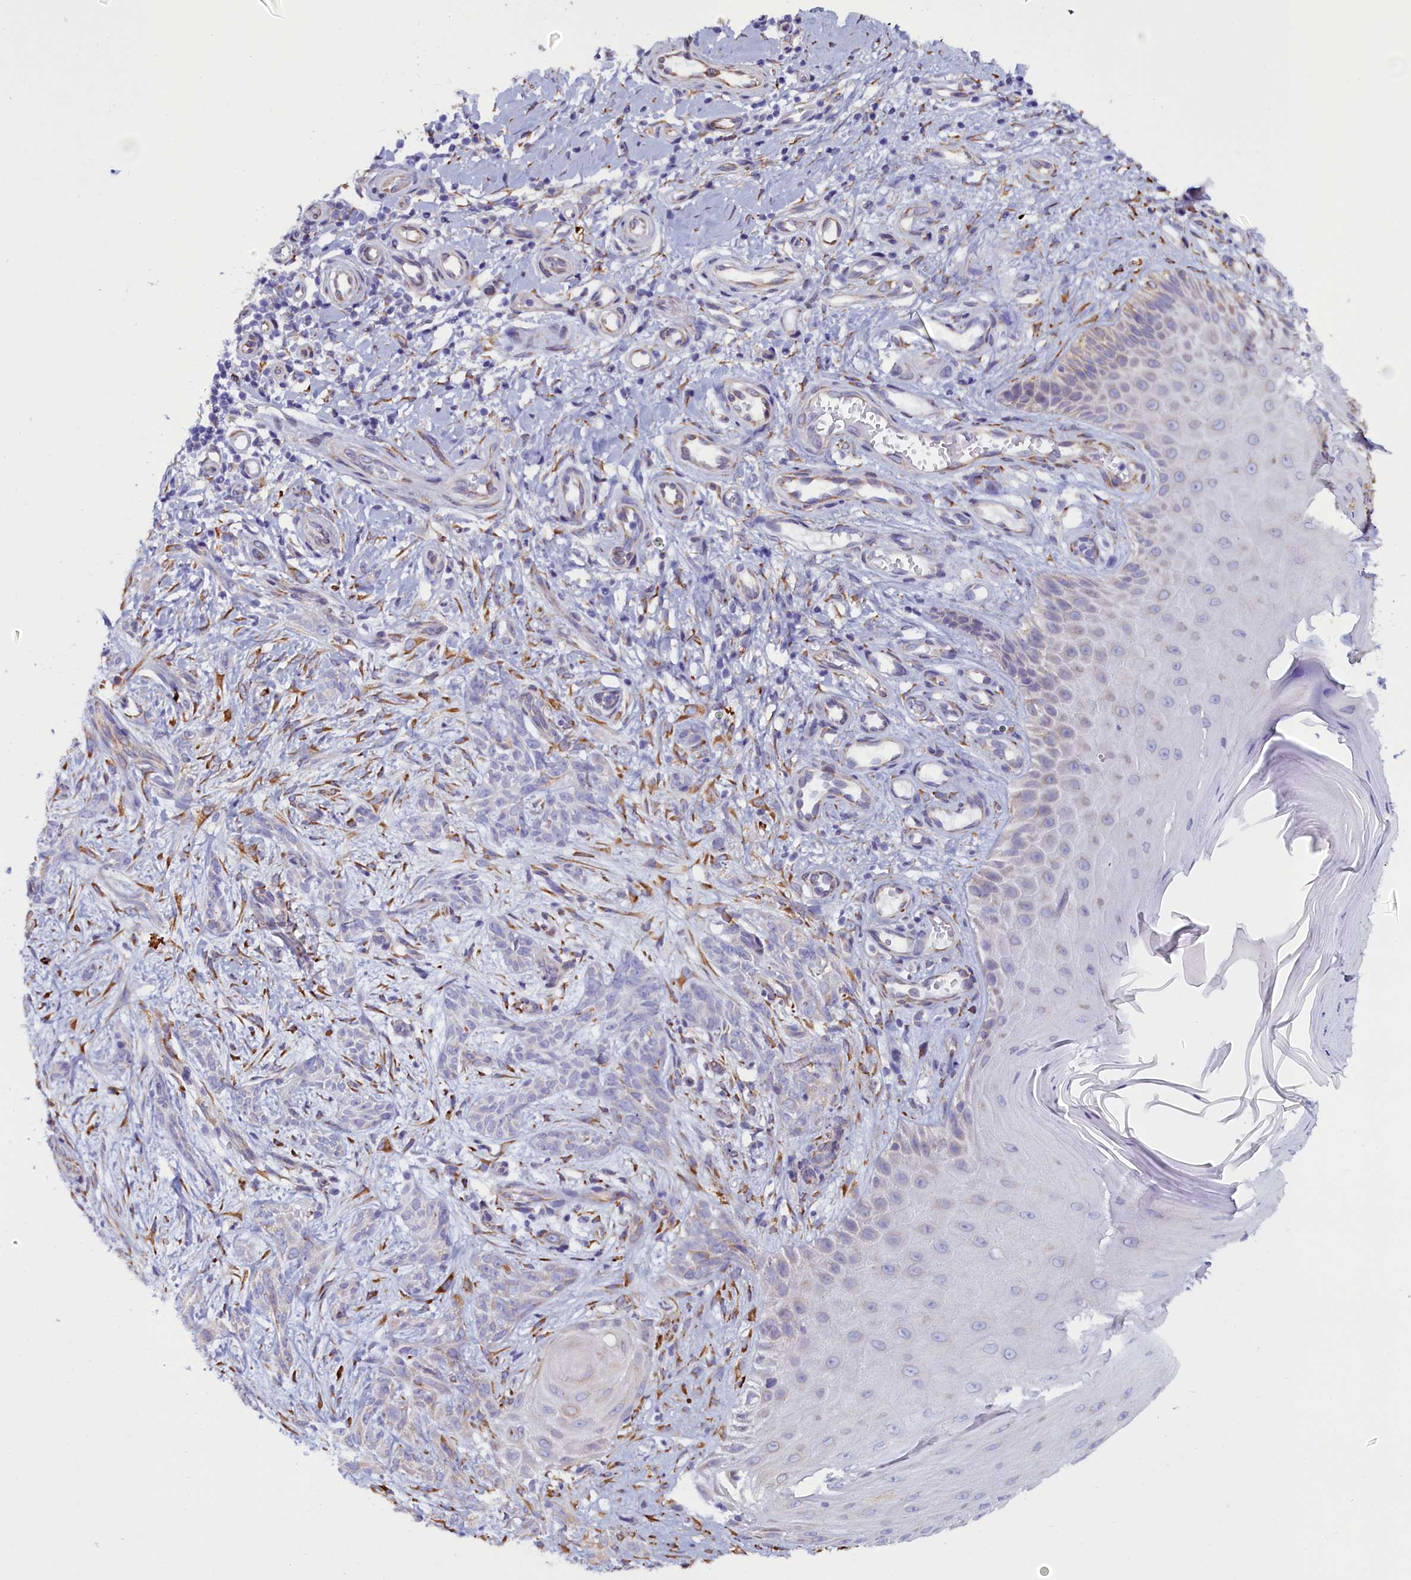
{"staining": {"intensity": "negative", "quantity": "none", "location": "none"}, "tissue": "skin cancer", "cell_type": "Tumor cells", "image_type": "cancer", "snomed": [{"axis": "morphology", "description": "Basal cell carcinoma"}, {"axis": "topography", "description": "Skin"}], "caption": "There is no significant staining in tumor cells of basal cell carcinoma (skin).", "gene": "TXNDC5", "patient": {"sex": "female", "age": 82}}